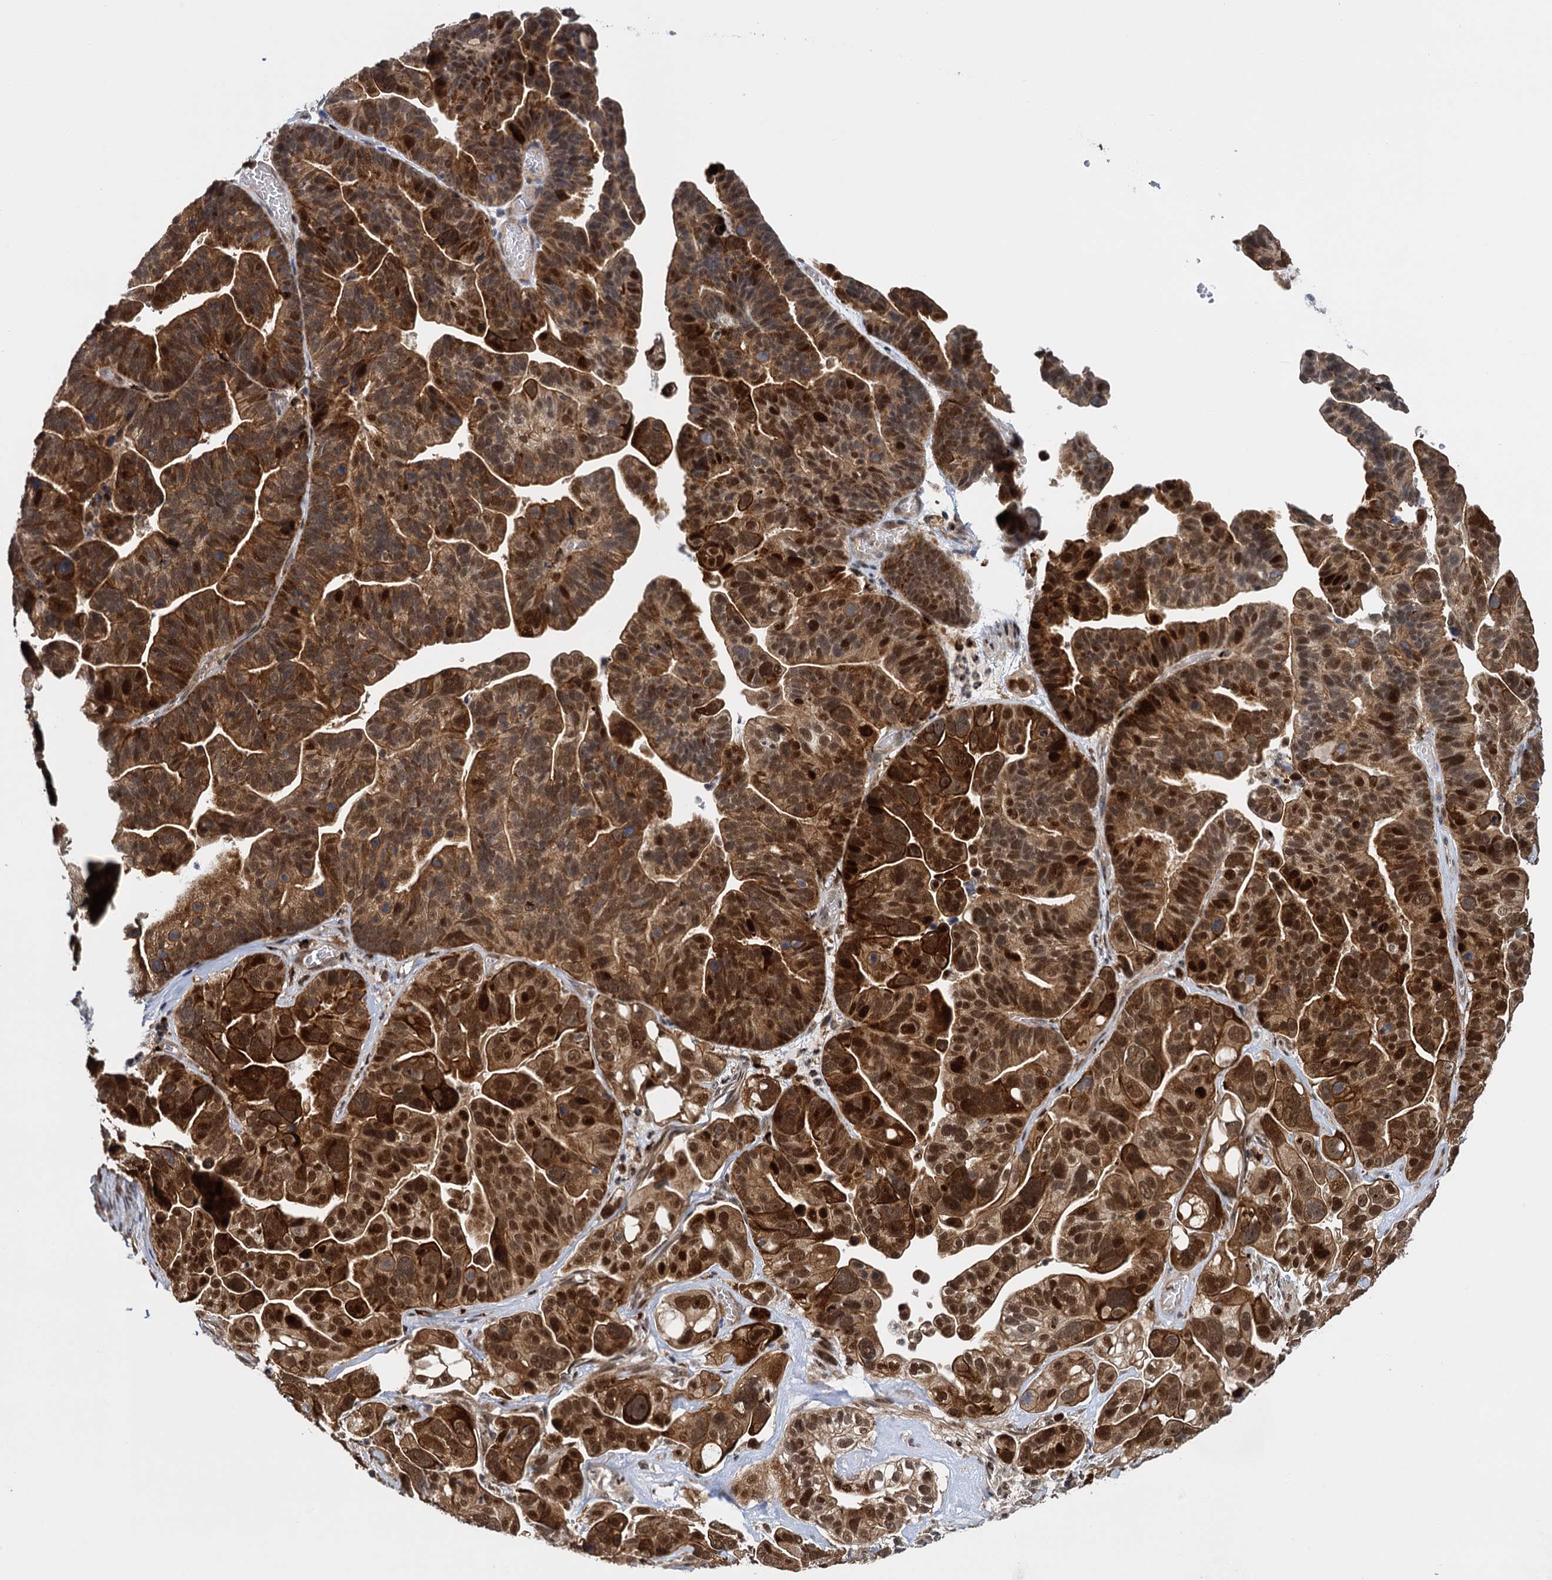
{"staining": {"intensity": "strong", "quantity": ">75%", "location": "cytoplasmic/membranous,nuclear"}, "tissue": "ovarian cancer", "cell_type": "Tumor cells", "image_type": "cancer", "snomed": [{"axis": "morphology", "description": "Cystadenocarcinoma, serous, NOS"}, {"axis": "topography", "description": "Ovary"}], "caption": "Protein expression analysis of ovarian serous cystadenocarcinoma shows strong cytoplasmic/membranous and nuclear staining in about >75% of tumor cells.", "gene": "GAL3ST4", "patient": {"sex": "female", "age": 56}}